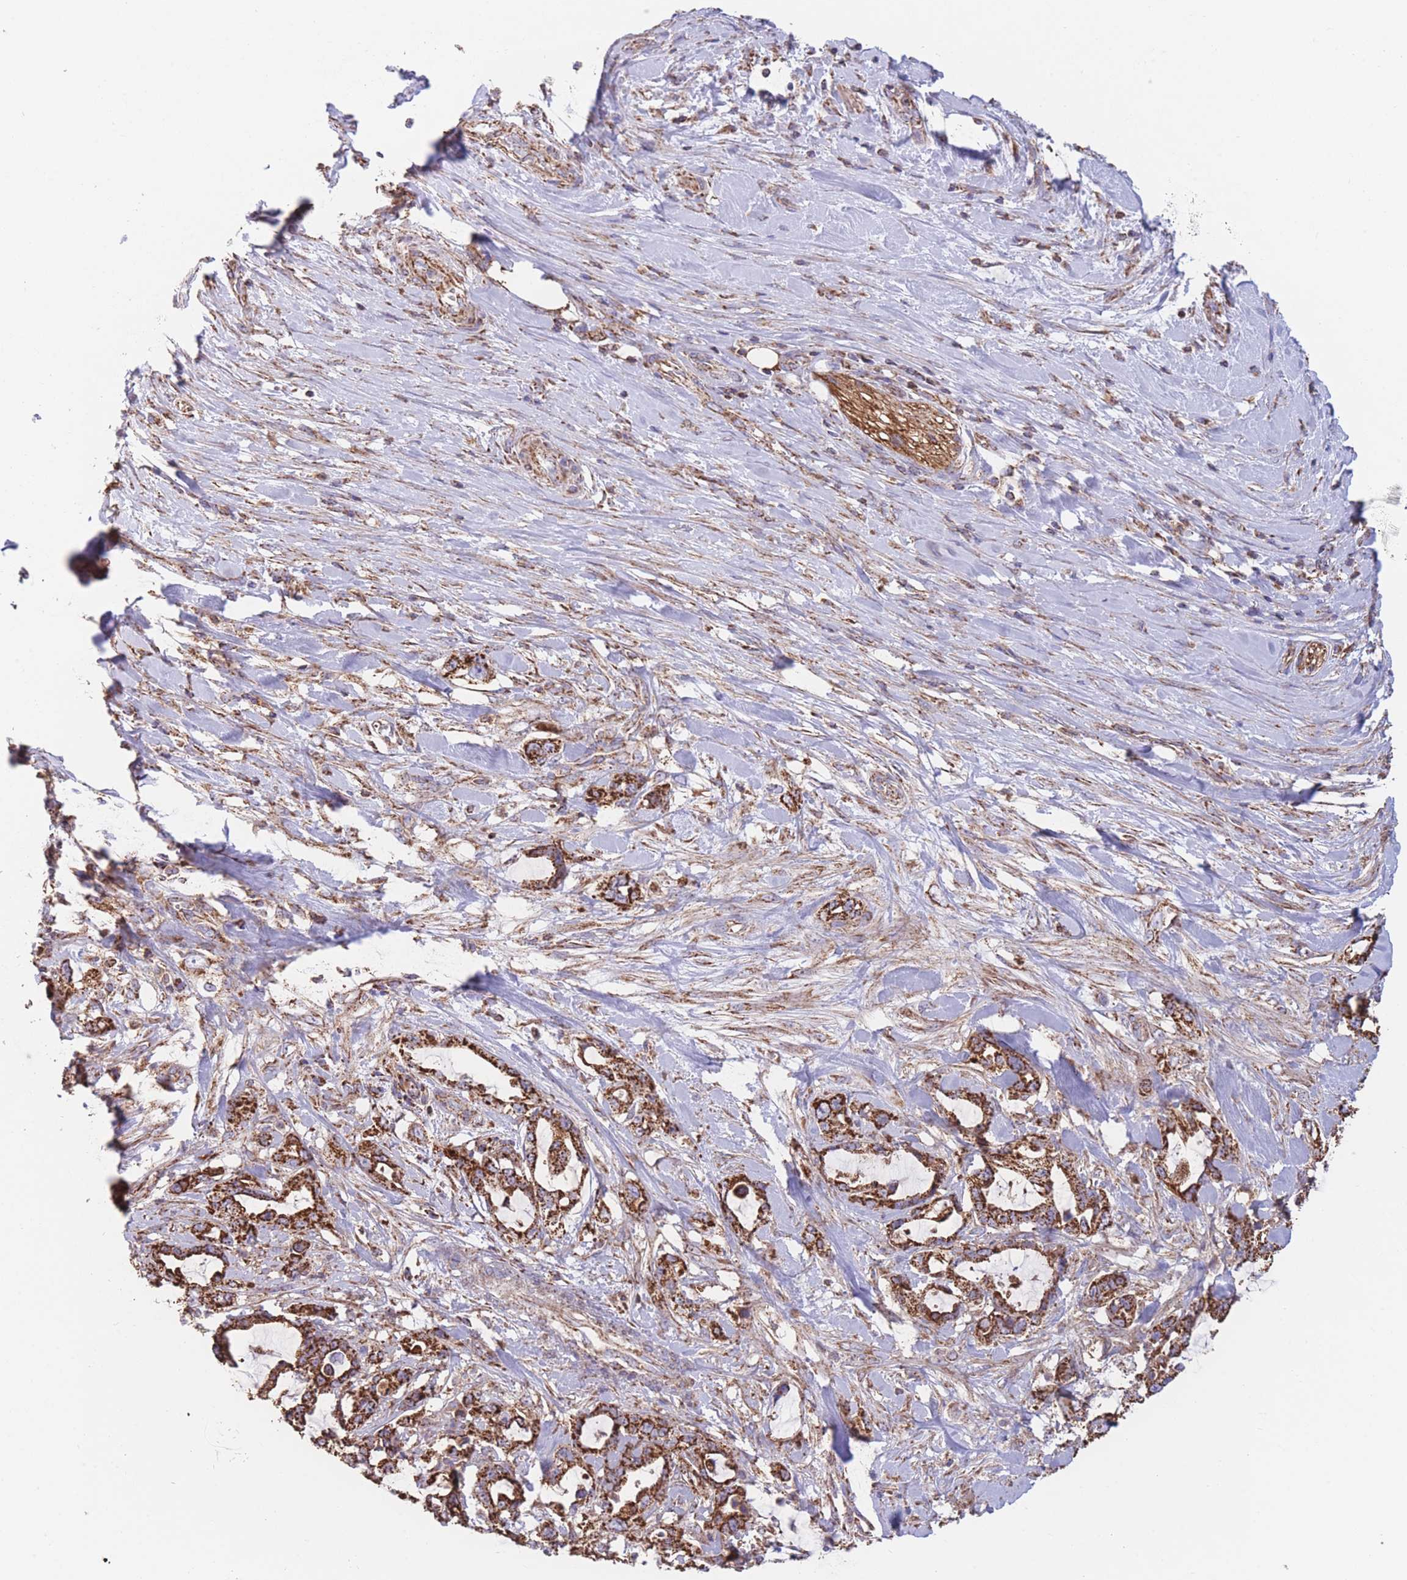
{"staining": {"intensity": "strong", "quantity": ">75%", "location": "cytoplasmic/membranous"}, "tissue": "pancreatic cancer", "cell_type": "Tumor cells", "image_type": "cancer", "snomed": [{"axis": "morphology", "description": "Adenocarcinoma, NOS"}, {"axis": "topography", "description": "Pancreas"}], "caption": "A photomicrograph of human adenocarcinoma (pancreatic) stained for a protein shows strong cytoplasmic/membranous brown staining in tumor cells.", "gene": "FKBP8", "patient": {"sex": "female", "age": 61}}